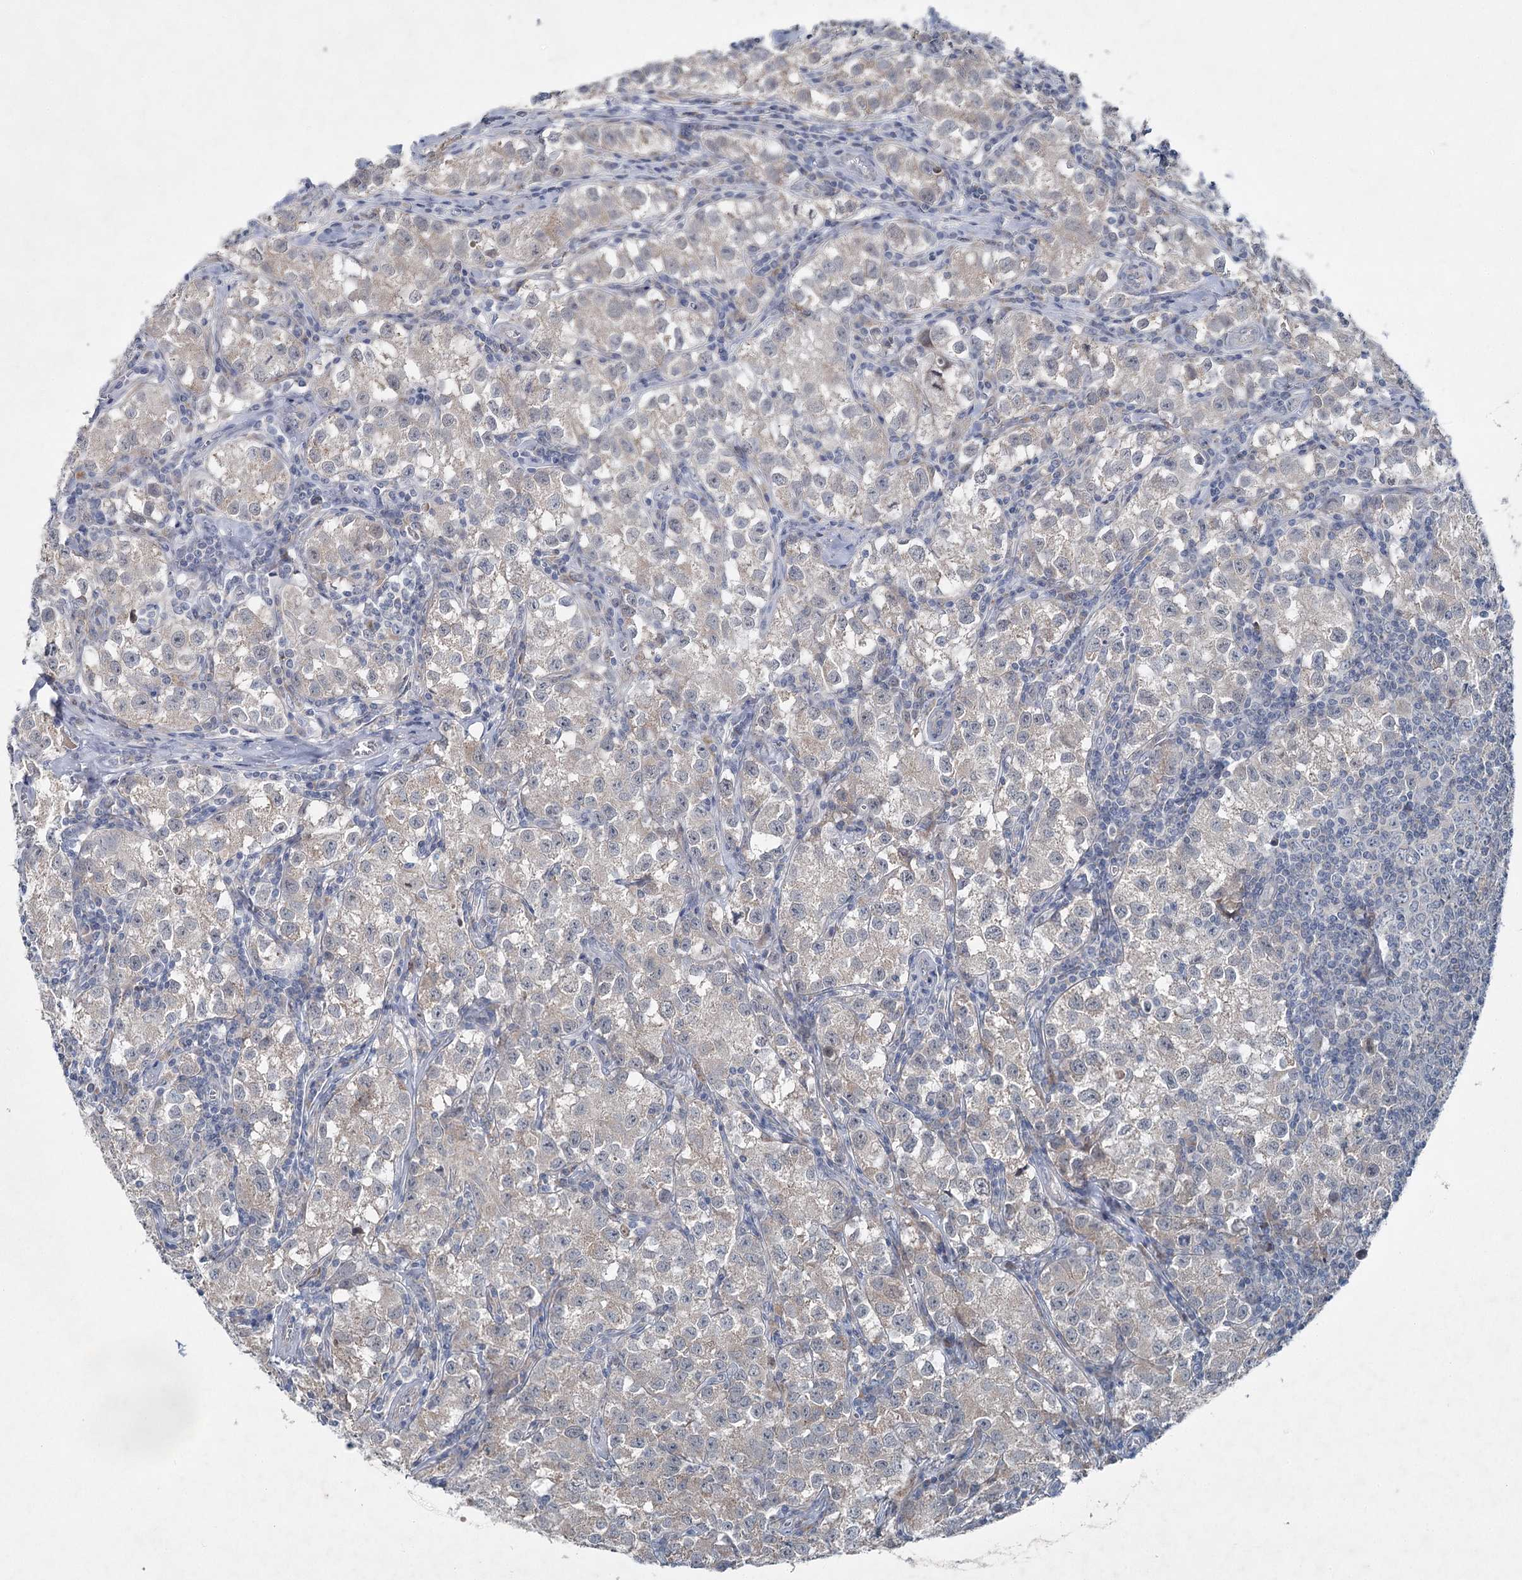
{"staining": {"intensity": "weak", "quantity": "<25%", "location": "cytoplasmic/membranous"}, "tissue": "testis cancer", "cell_type": "Tumor cells", "image_type": "cancer", "snomed": [{"axis": "morphology", "description": "Seminoma, NOS"}, {"axis": "morphology", "description": "Carcinoma, Embryonal, NOS"}, {"axis": "topography", "description": "Testis"}], "caption": "Tumor cells are negative for protein expression in human testis embryonal carcinoma.", "gene": "PLA2G12A", "patient": {"sex": "male", "age": 43}}